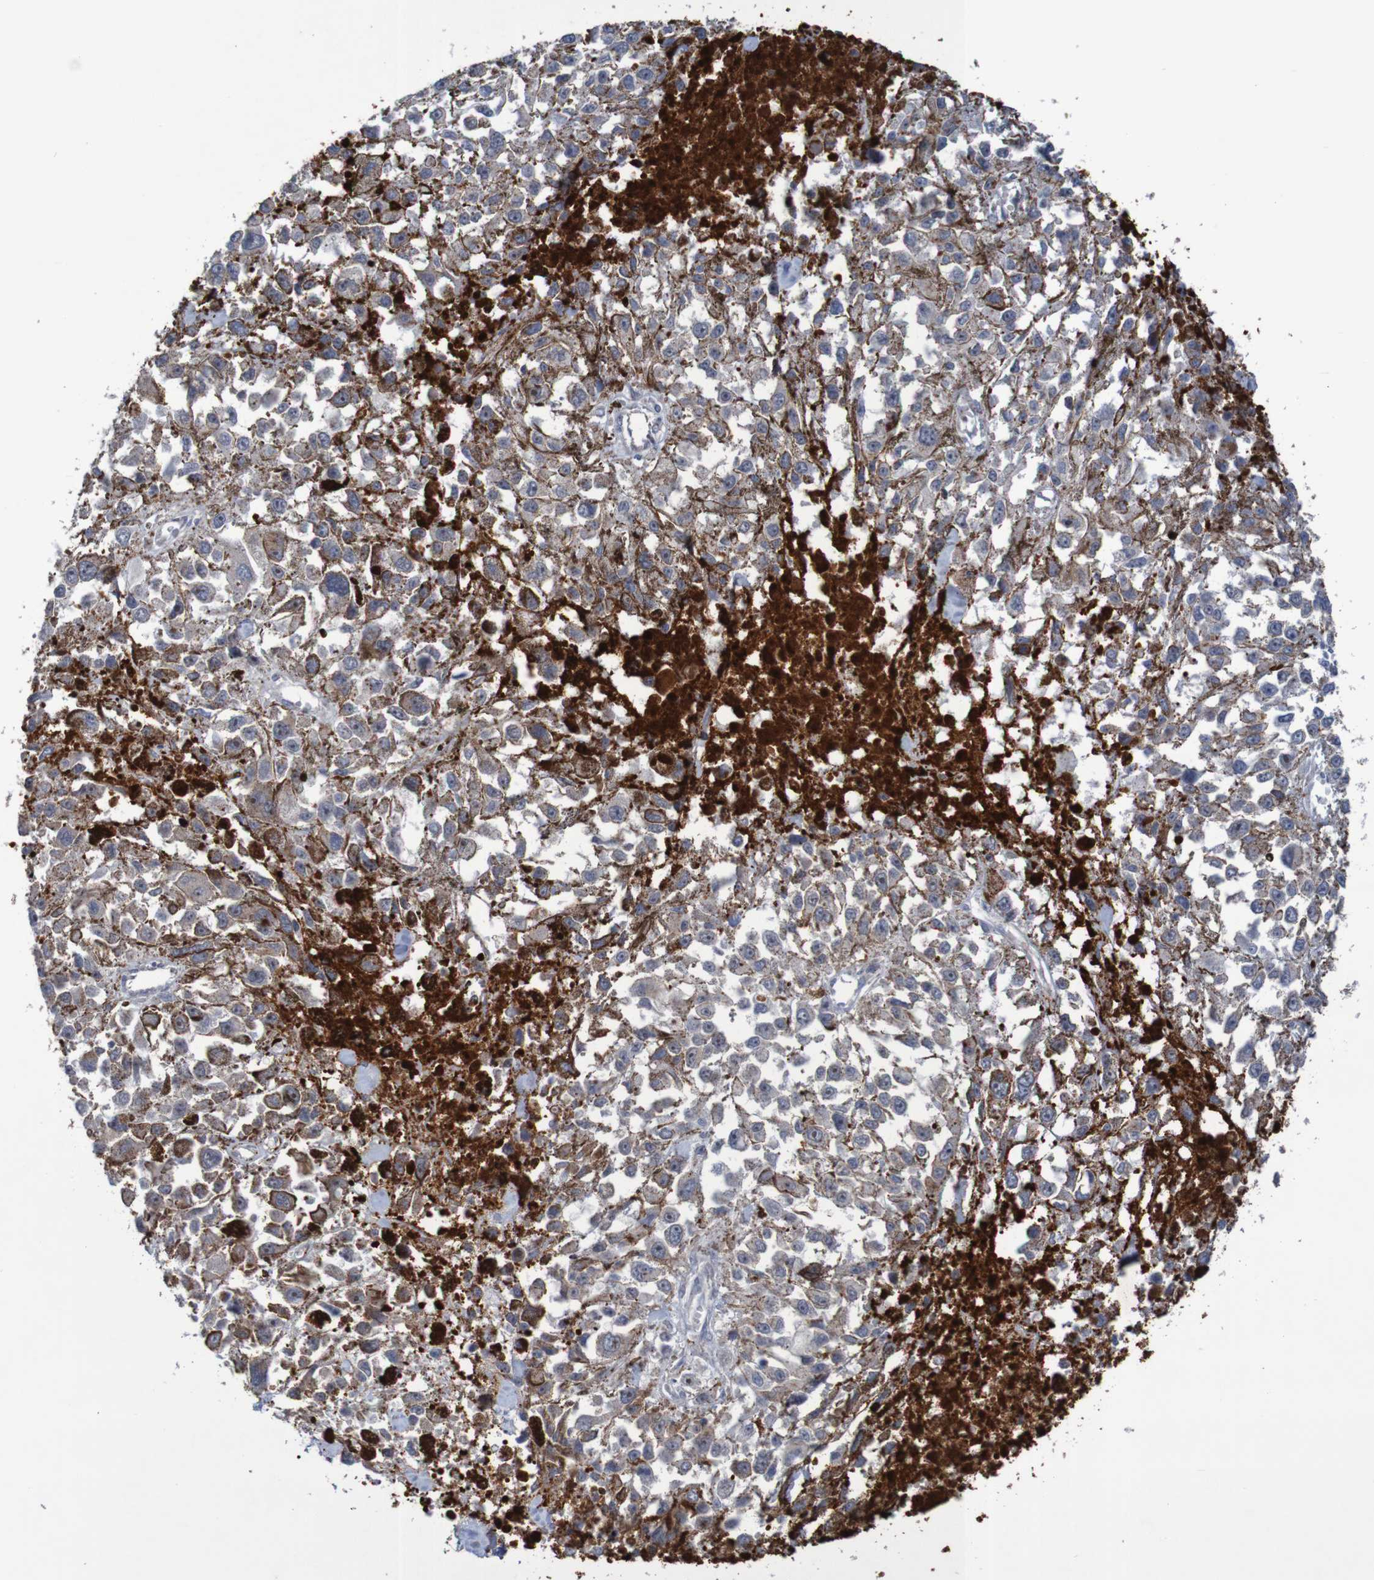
{"staining": {"intensity": "strong", "quantity": "<25%", "location": "cytoplasmic/membranous,nuclear"}, "tissue": "melanoma", "cell_type": "Tumor cells", "image_type": "cancer", "snomed": [{"axis": "morphology", "description": "Malignant melanoma, Metastatic site"}, {"axis": "topography", "description": "Lymph node"}], "caption": "Brown immunohistochemical staining in human melanoma shows strong cytoplasmic/membranous and nuclear expression in approximately <25% of tumor cells.", "gene": "ANGPT4", "patient": {"sex": "male", "age": 59}}